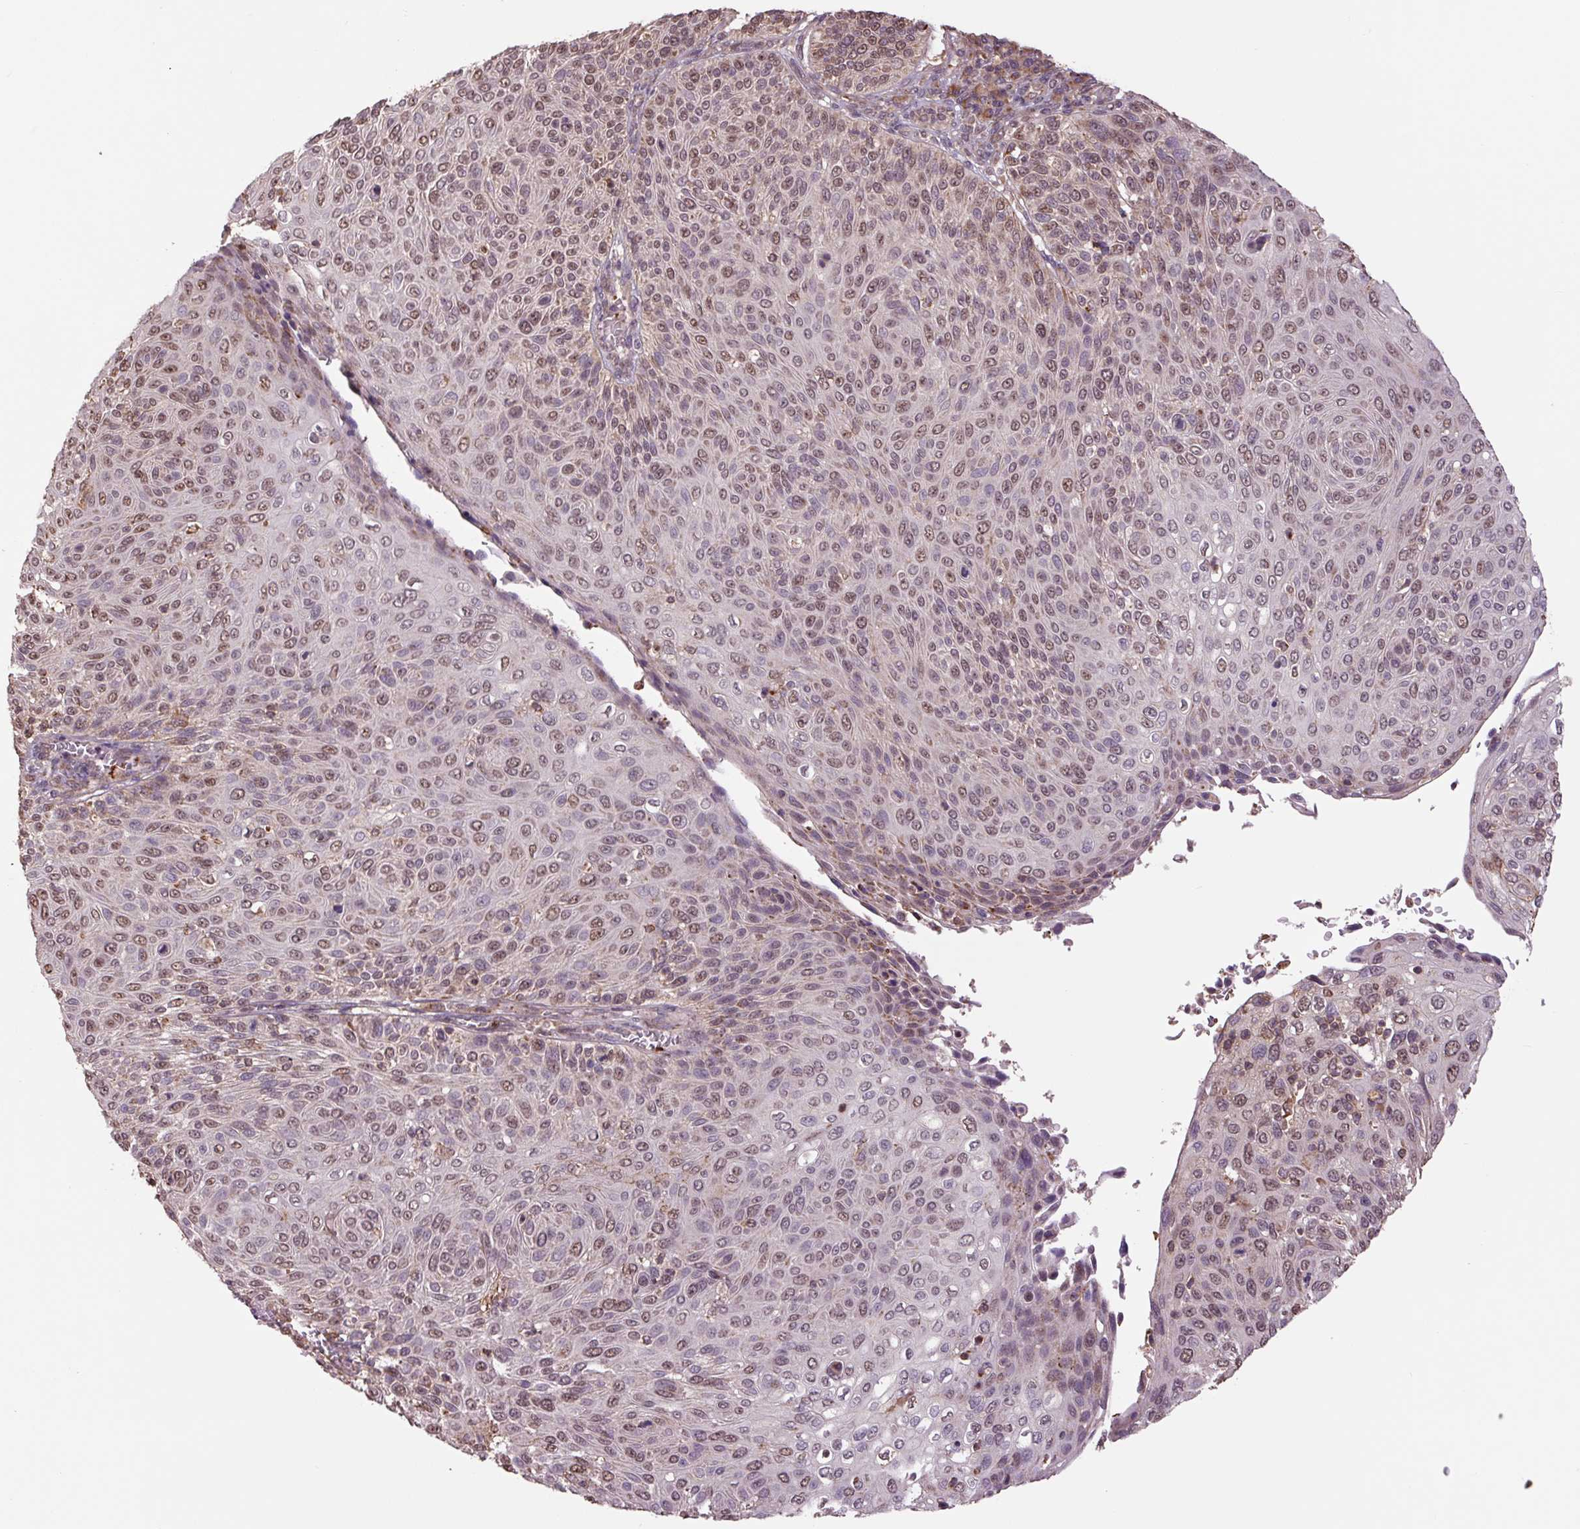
{"staining": {"intensity": "moderate", "quantity": ">75%", "location": "nuclear"}, "tissue": "cervical cancer", "cell_type": "Tumor cells", "image_type": "cancer", "snomed": [{"axis": "morphology", "description": "Squamous cell carcinoma, NOS"}, {"axis": "topography", "description": "Cervix"}], "caption": "Tumor cells demonstrate moderate nuclear positivity in approximately >75% of cells in cervical cancer (squamous cell carcinoma).", "gene": "TMEM160", "patient": {"sex": "female", "age": 31}}